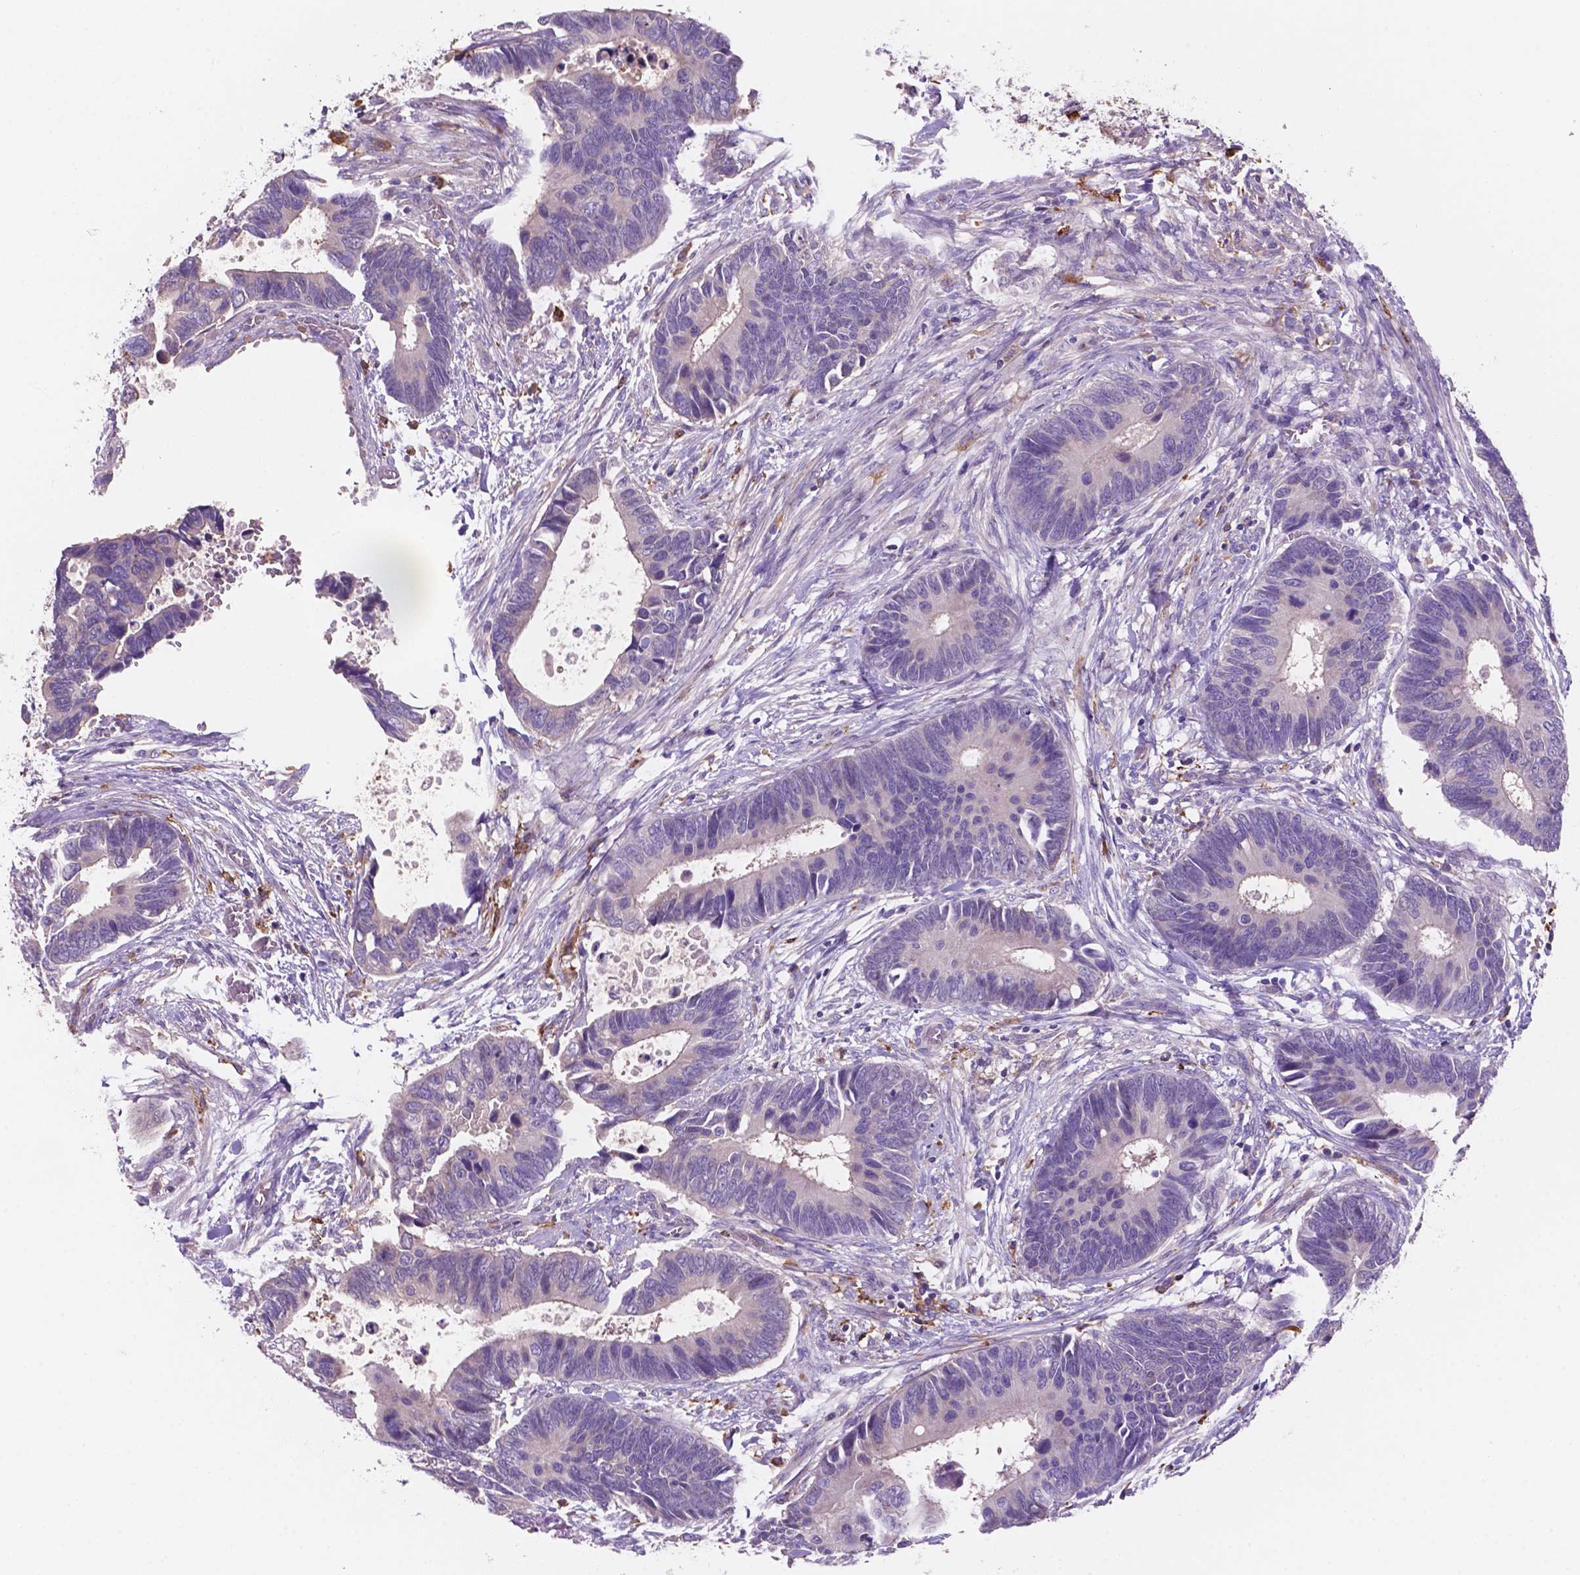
{"staining": {"intensity": "negative", "quantity": "none", "location": "none"}, "tissue": "colorectal cancer", "cell_type": "Tumor cells", "image_type": "cancer", "snomed": [{"axis": "morphology", "description": "Adenocarcinoma, NOS"}, {"axis": "topography", "description": "Colon"}], "caption": "An immunohistochemistry histopathology image of colorectal cancer is shown. There is no staining in tumor cells of colorectal cancer.", "gene": "MKRN2OS", "patient": {"sex": "male", "age": 49}}